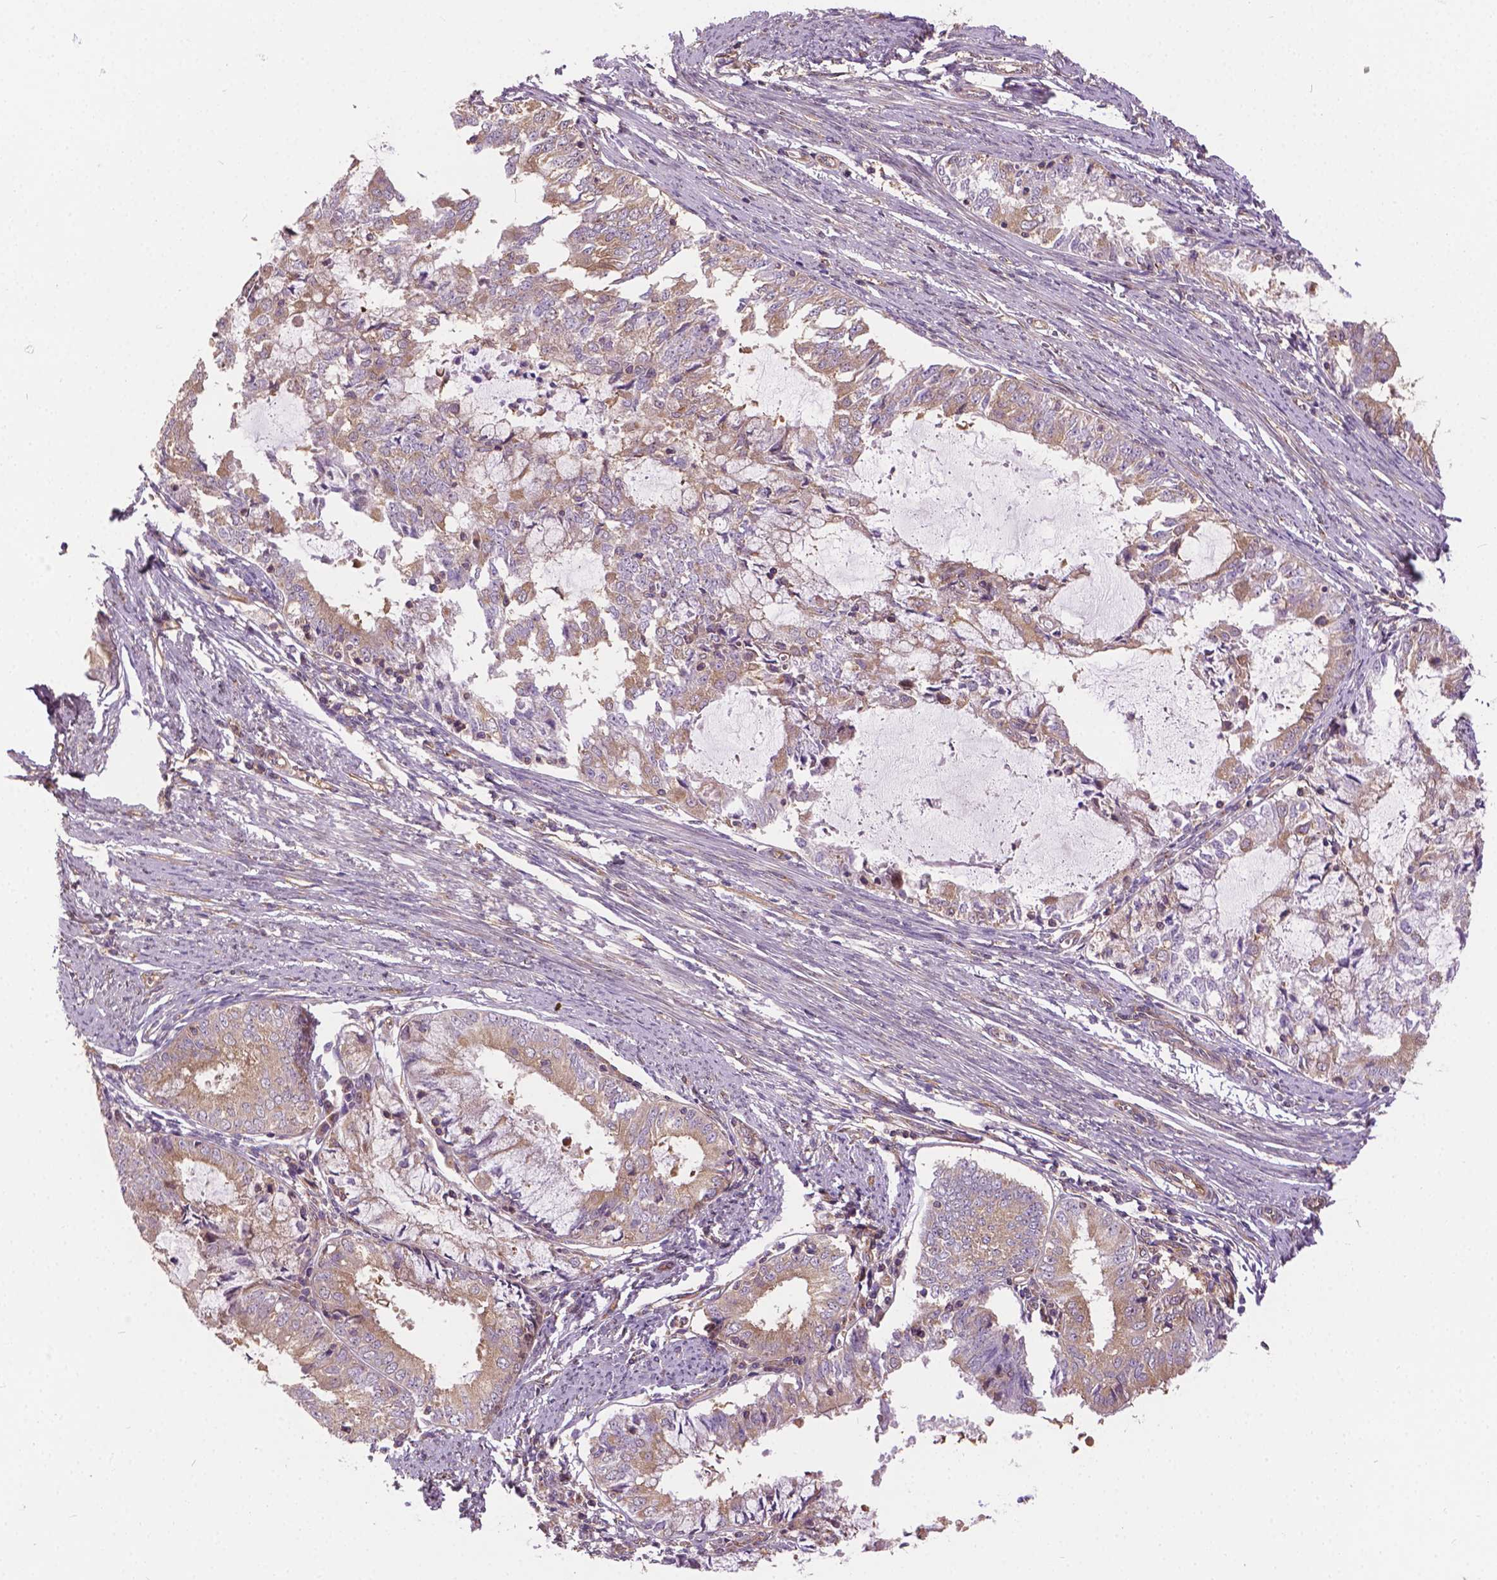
{"staining": {"intensity": "weak", "quantity": ">75%", "location": "cytoplasmic/membranous"}, "tissue": "endometrial cancer", "cell_type": "Tumor cells", "image_type": "cancer", "snomed": [{"axis": "morphology", "description": "Adenocarcinoma, NOS"}, {"axis": "topography", "description": "Endometrium"}], "caption": "This micrograph shows immunohistochemistry (IHC) staining of endometrial cancer (adenocarcinoma), with low weak cytoplasmic/membranous positivity in approximately >75% of tumor cells.", "gene": "MZT1", "patient": {"sex": "female", "age": 57}}